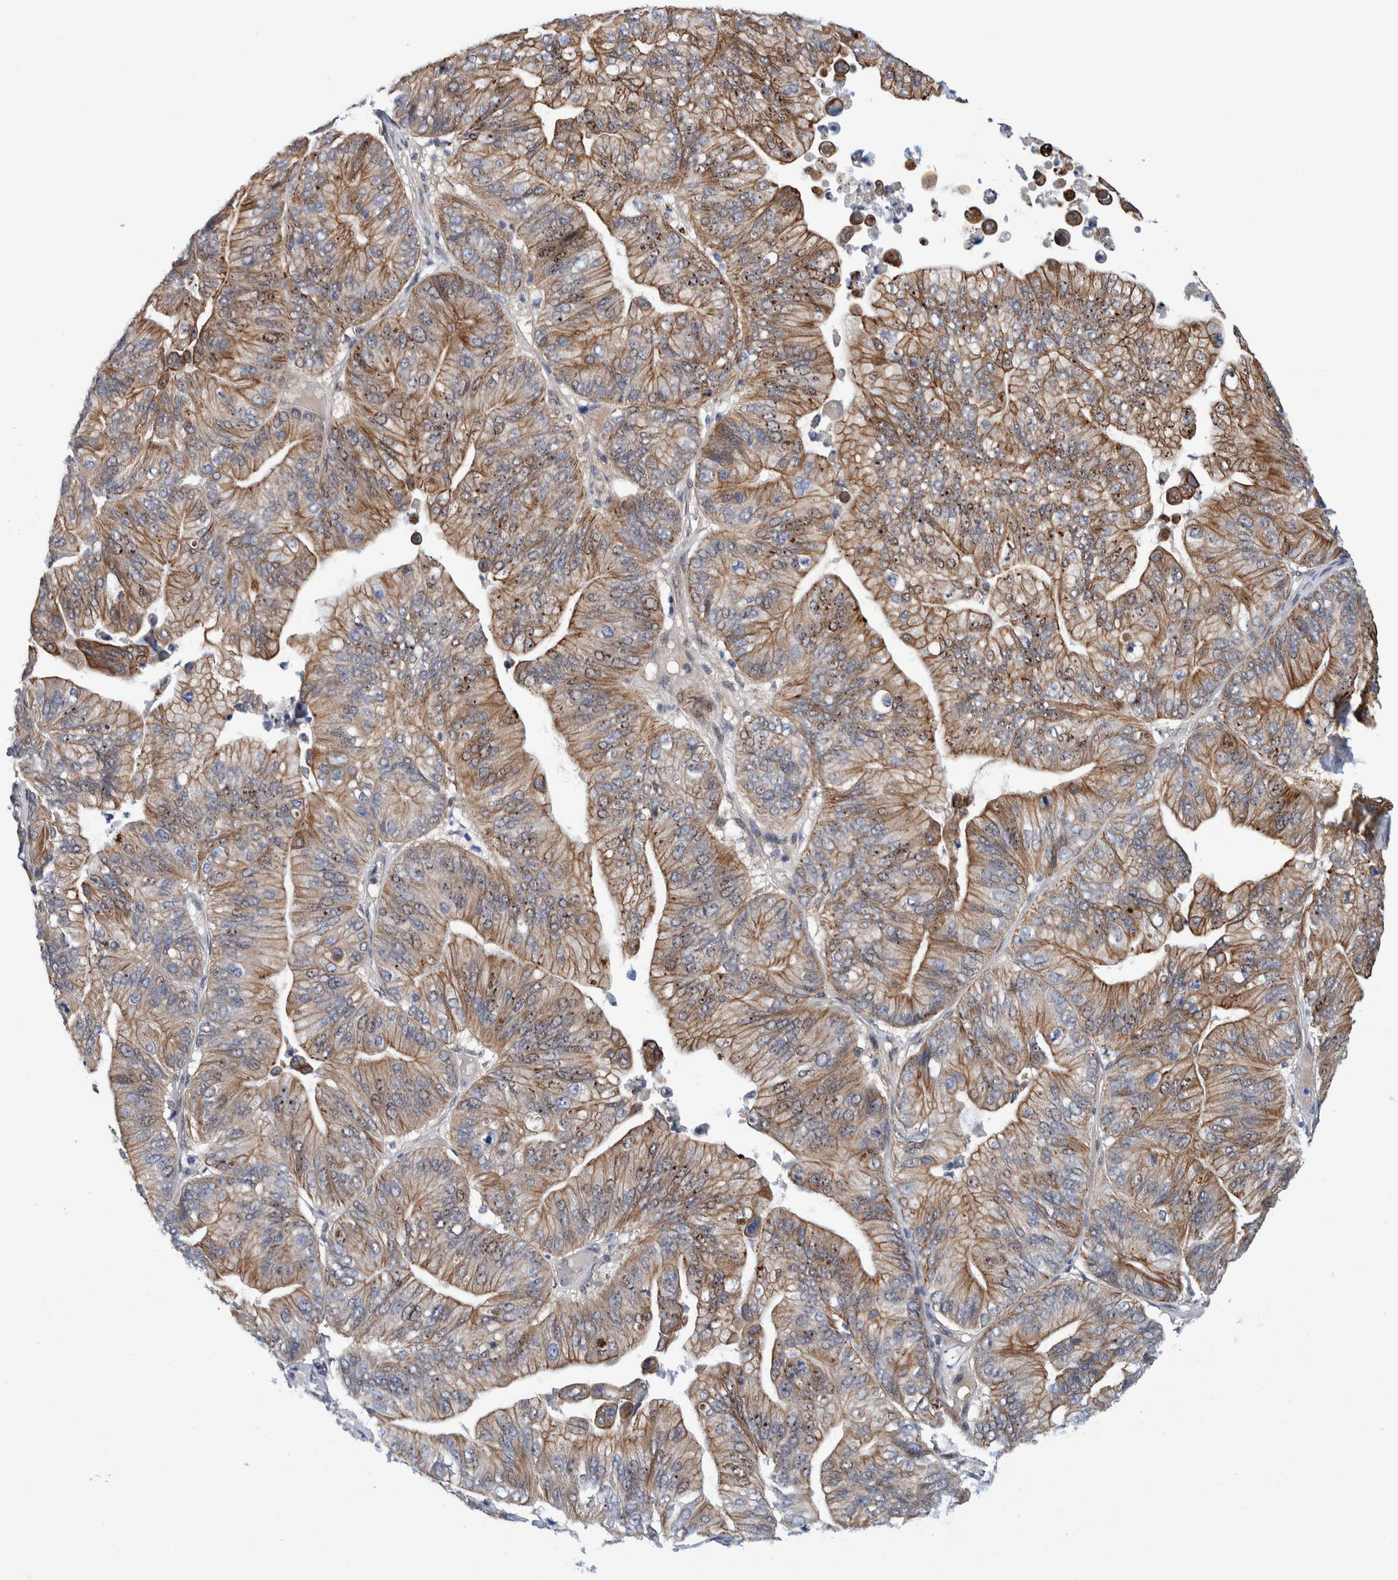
{"staining": {"intensity": "moderate", "quantity": ">75%", "location": "cytoplasmic/membranous"}, "tissue": "ovarian cancer", "cell_type": "Tumor cells", "image_type": "cancer", "snomed": [{"axis": "morphology", "description": "Cystadenocarcinoma, mucinous, NOS"}, {"axis": "topography", "description": "Ovary"}], "caption": "Moderate cytoplasmic/membranous staining is seen in approximately >75% of tumor cells in ovarian cancer (mucinous cystadenocarcinoma).", "gene": "PFAS", "patient": {"sex": "female", "age": 61}}